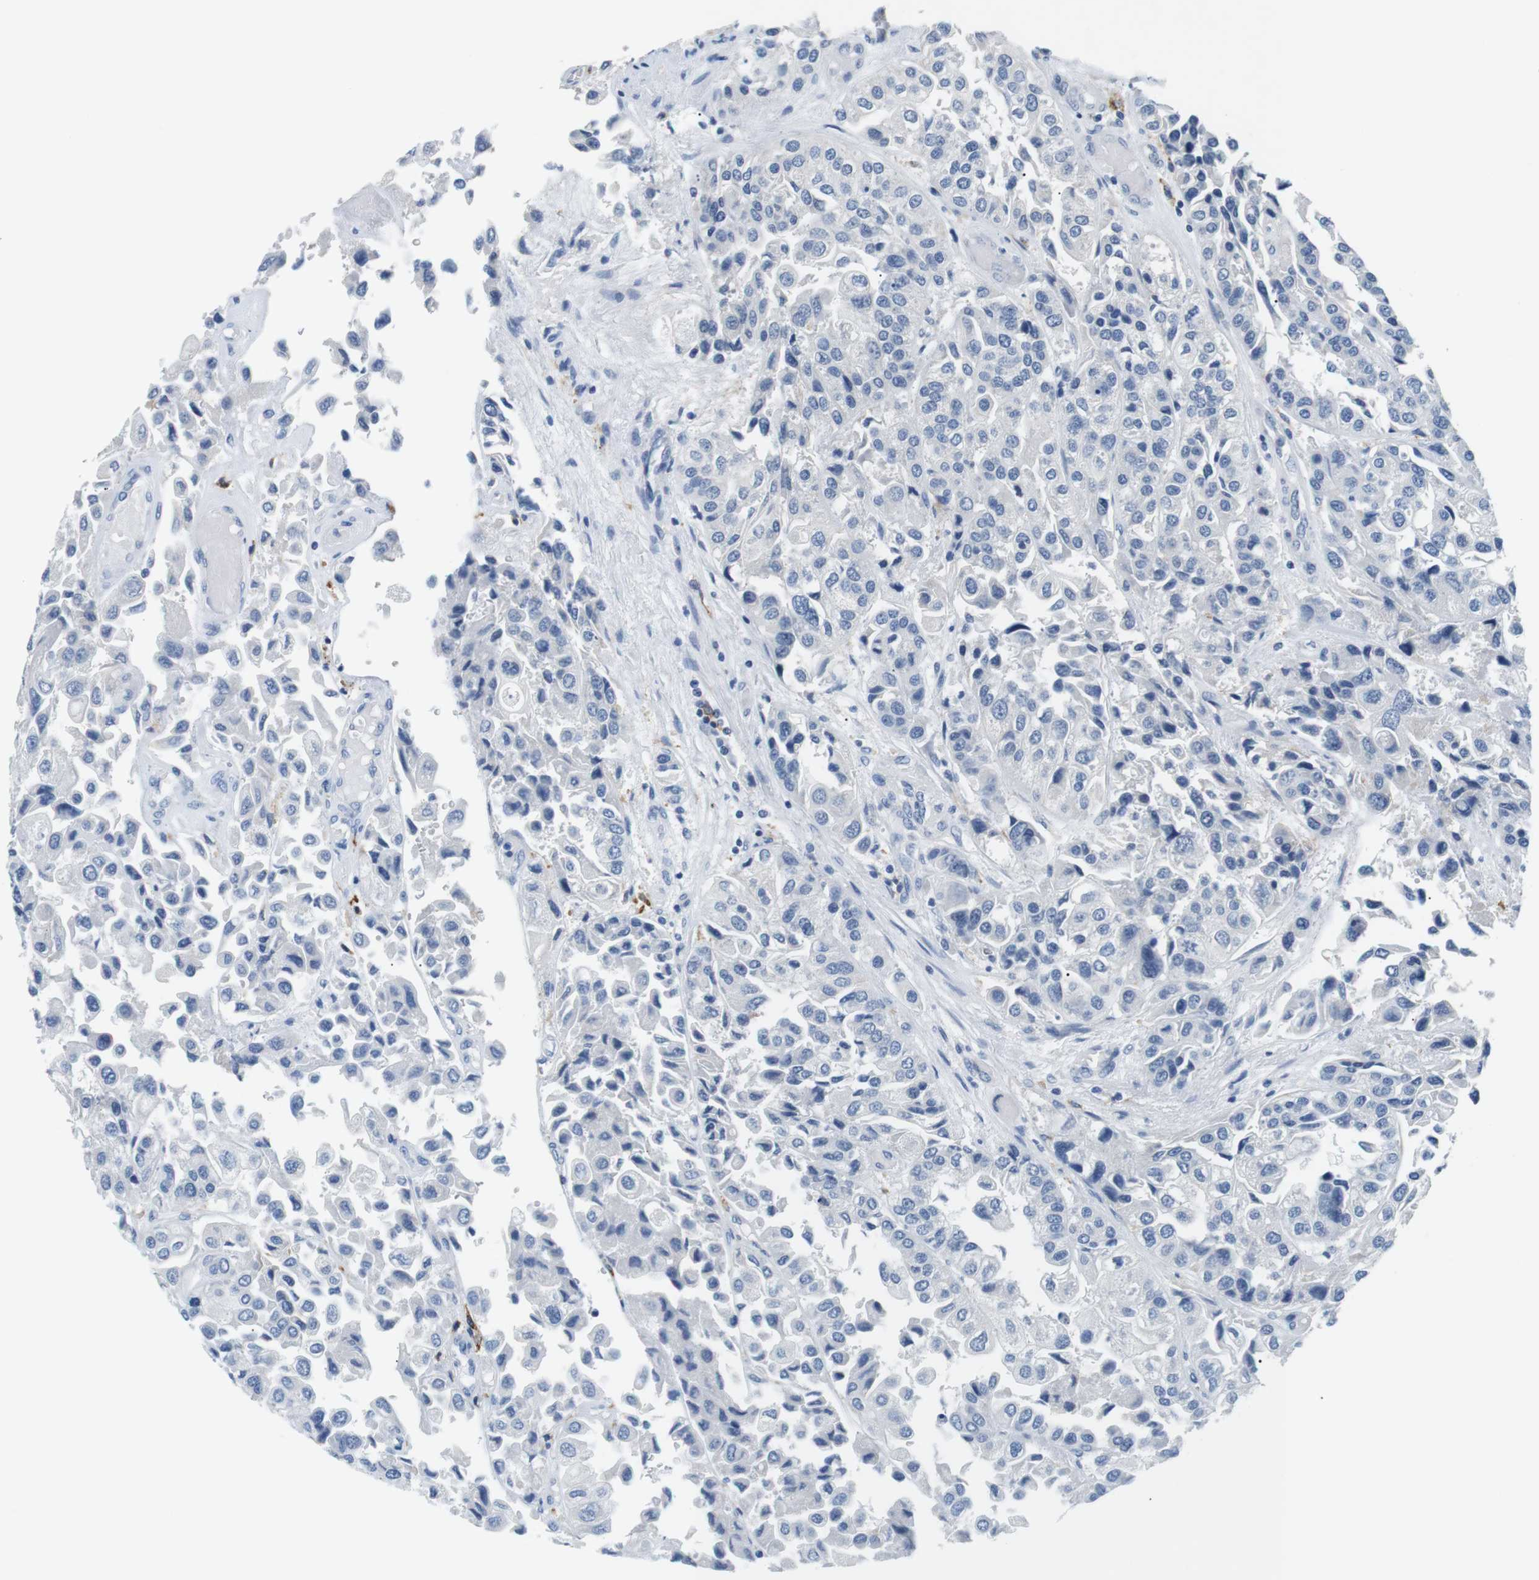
{"staining": {"intensity": "negative", "quantity": "none", "location": "none"}, "tissue": "urothelial cancer", "cell_type": "Tumor cells", "image_type": "cancer", "snomed": [{"axis": "morphology", "description": "Urothelial carcinoma, High grade"}, {"axis": "topography", "description": "Urinary bladder"}], "caption": "The histopathology image exhibits no staining of tumor cells in urothelial cancer.", "gene": "FCGRT", "patient": {"sex": "female", "age": 64}}